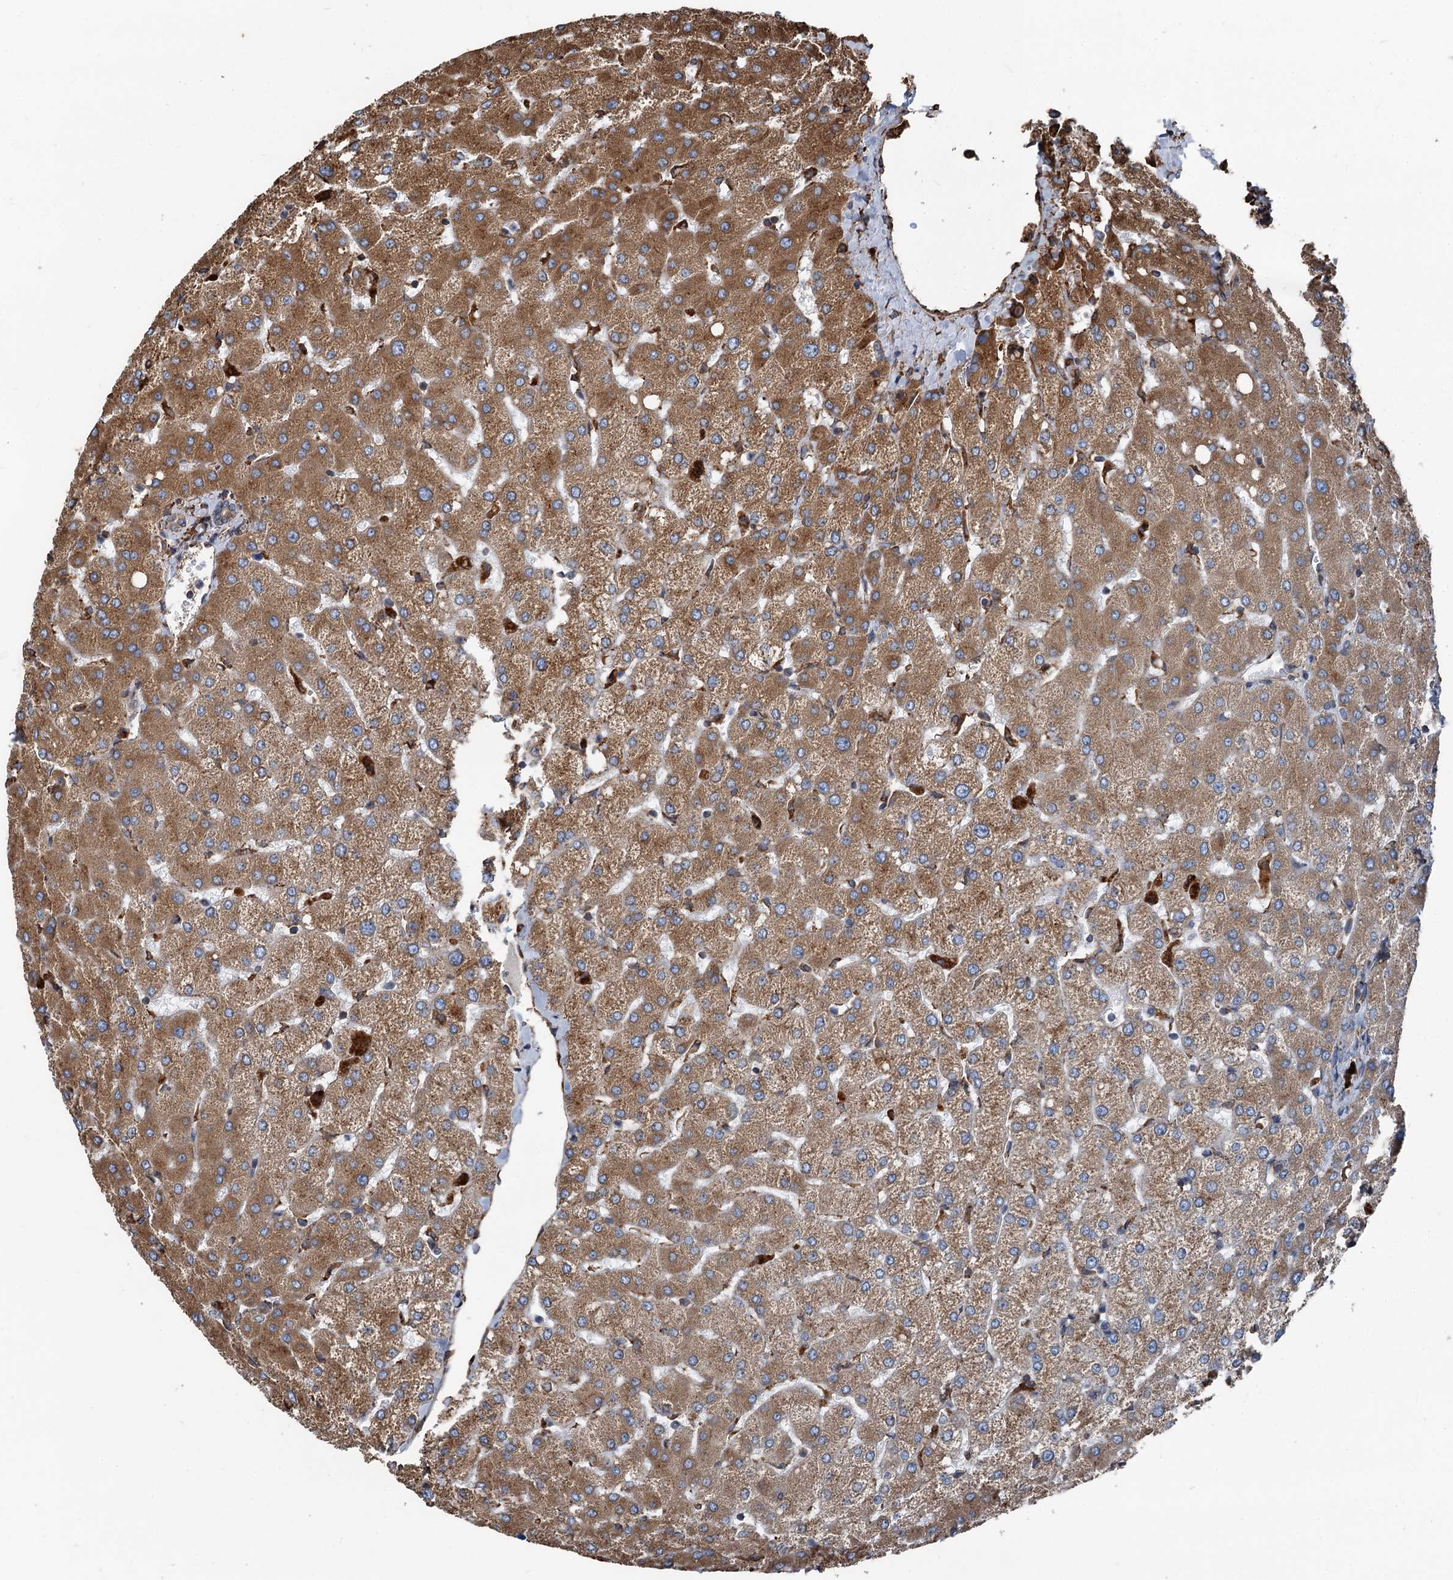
{"staining": {"intensity": "weak", "quantity": "<25%", "location": "cytoplasmic/membranous"}, "tissue": "liver", "cell_type": "Cholangiocytes", "image_type": "normal", "snomed": [{"axis": "morphology", "description": "Normal tissue, NOS"}, {"axis": "topography", "description": "Liver"}], "caption": "IHC micrograph of unremarkable liver: human liver stained with DAB (3,3'-diaminobenzidine) demonstrates no significant protein expression in cholangiocytes.", "gene": "NEURL1B", "patient": {"sex": "female", "age": 54}}